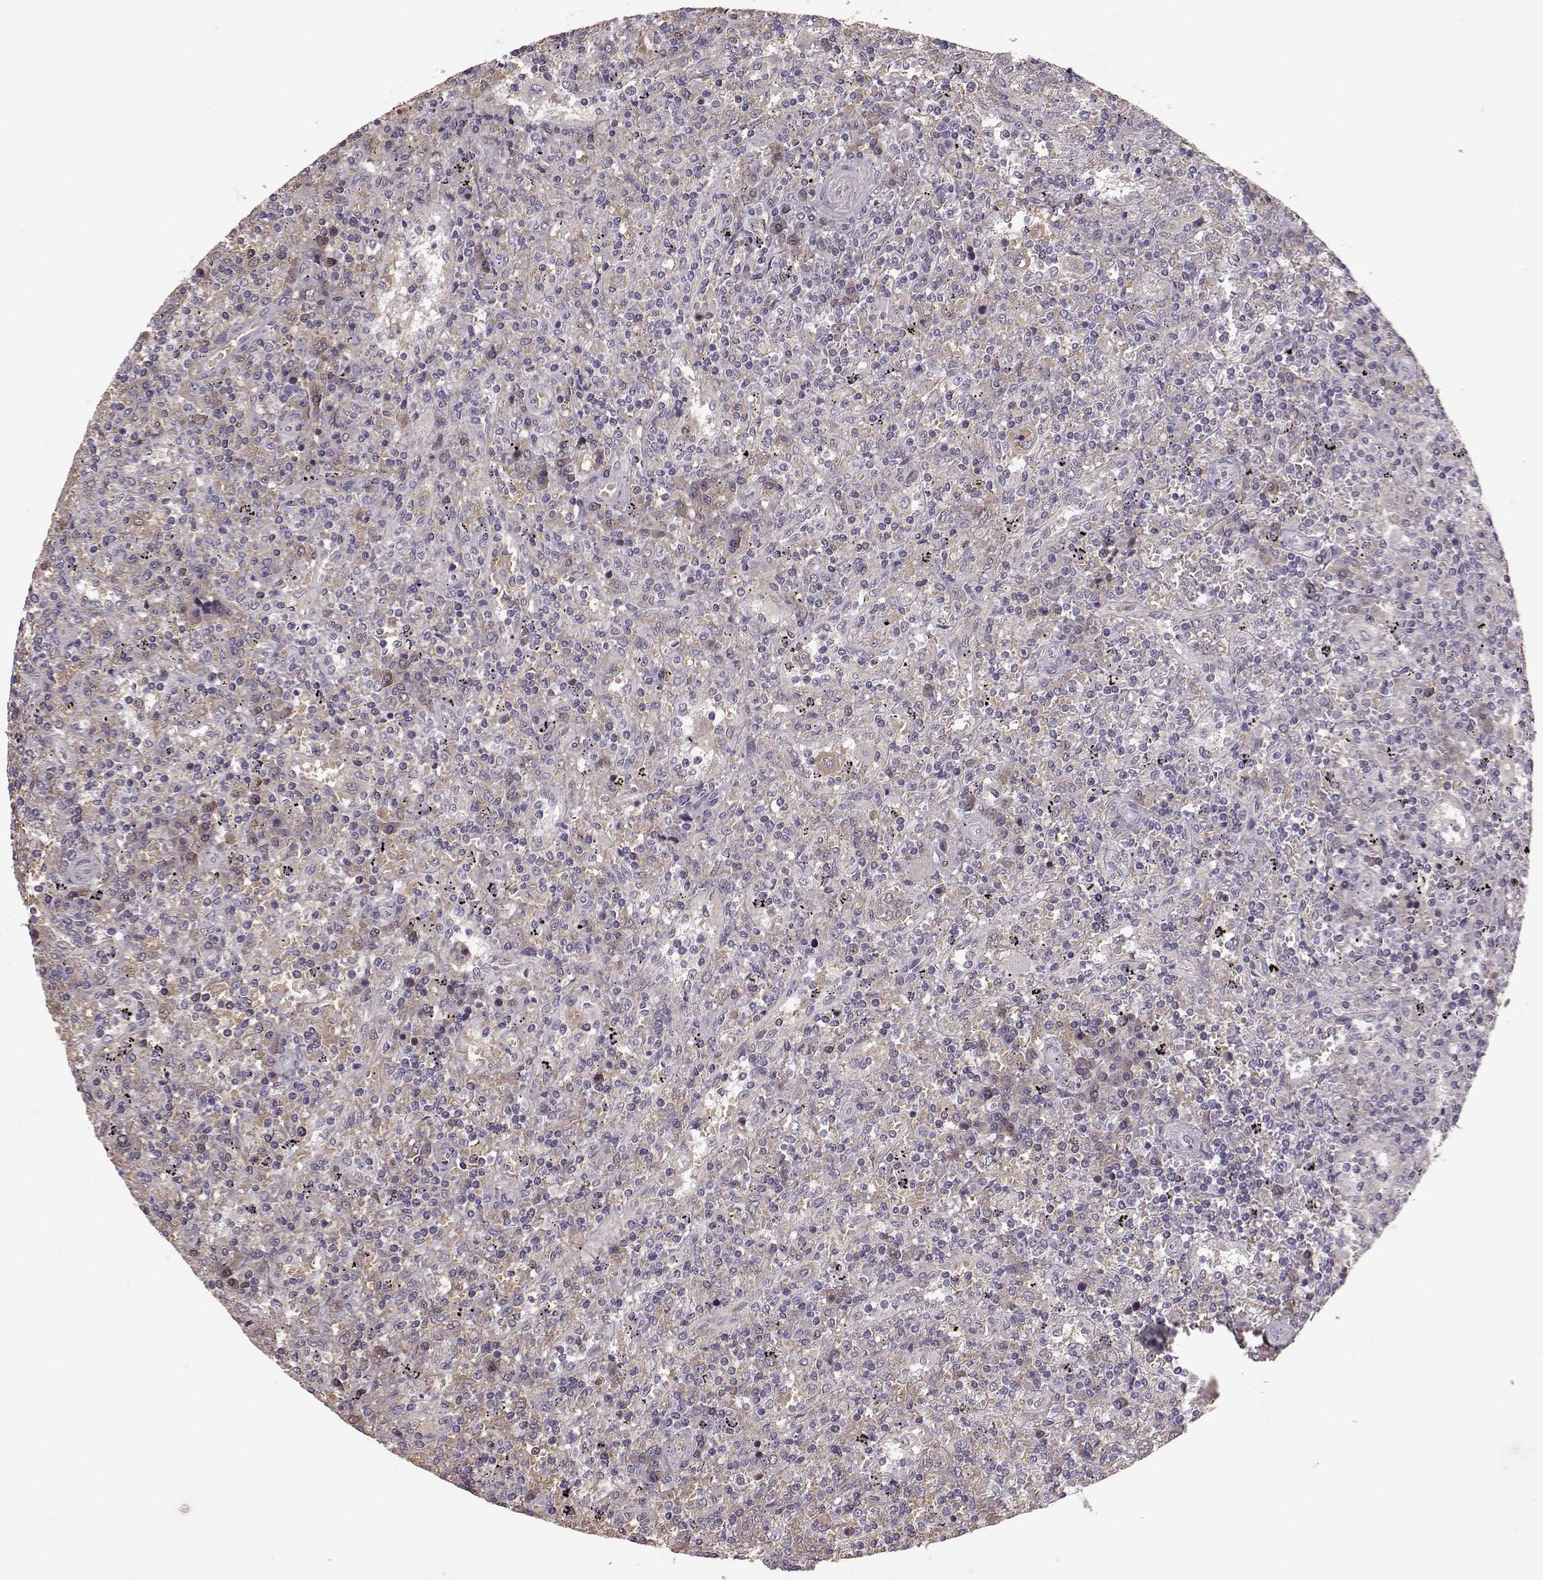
{"staining": {"intensity": "weak", "quantity": "<25%", "location": "cytoplasmic/membranous"}, "tissue": "lymphoma", "cell_type": "Tumor cells", "image_type": "cancer", "snomed": [{"axis": "morphology", "description": "Malignant lymphoma, non-Hodgkin's type, Low grade"}, {"axis": "topography", "description": "Spleen"}], "caption": "This histopathology image is of lymphoma stained with IHC to label a protein in brown with the nuclei are counter-stained blue. There is no staining in tumor cells. The staining is performed using DAB (3,3'-diaminobenzidine) brown chromogen with nuclei counter-stained in using hematoxylin.", "gene": "FRRS1L", "patient": {"sex": "male", "age": 62}}